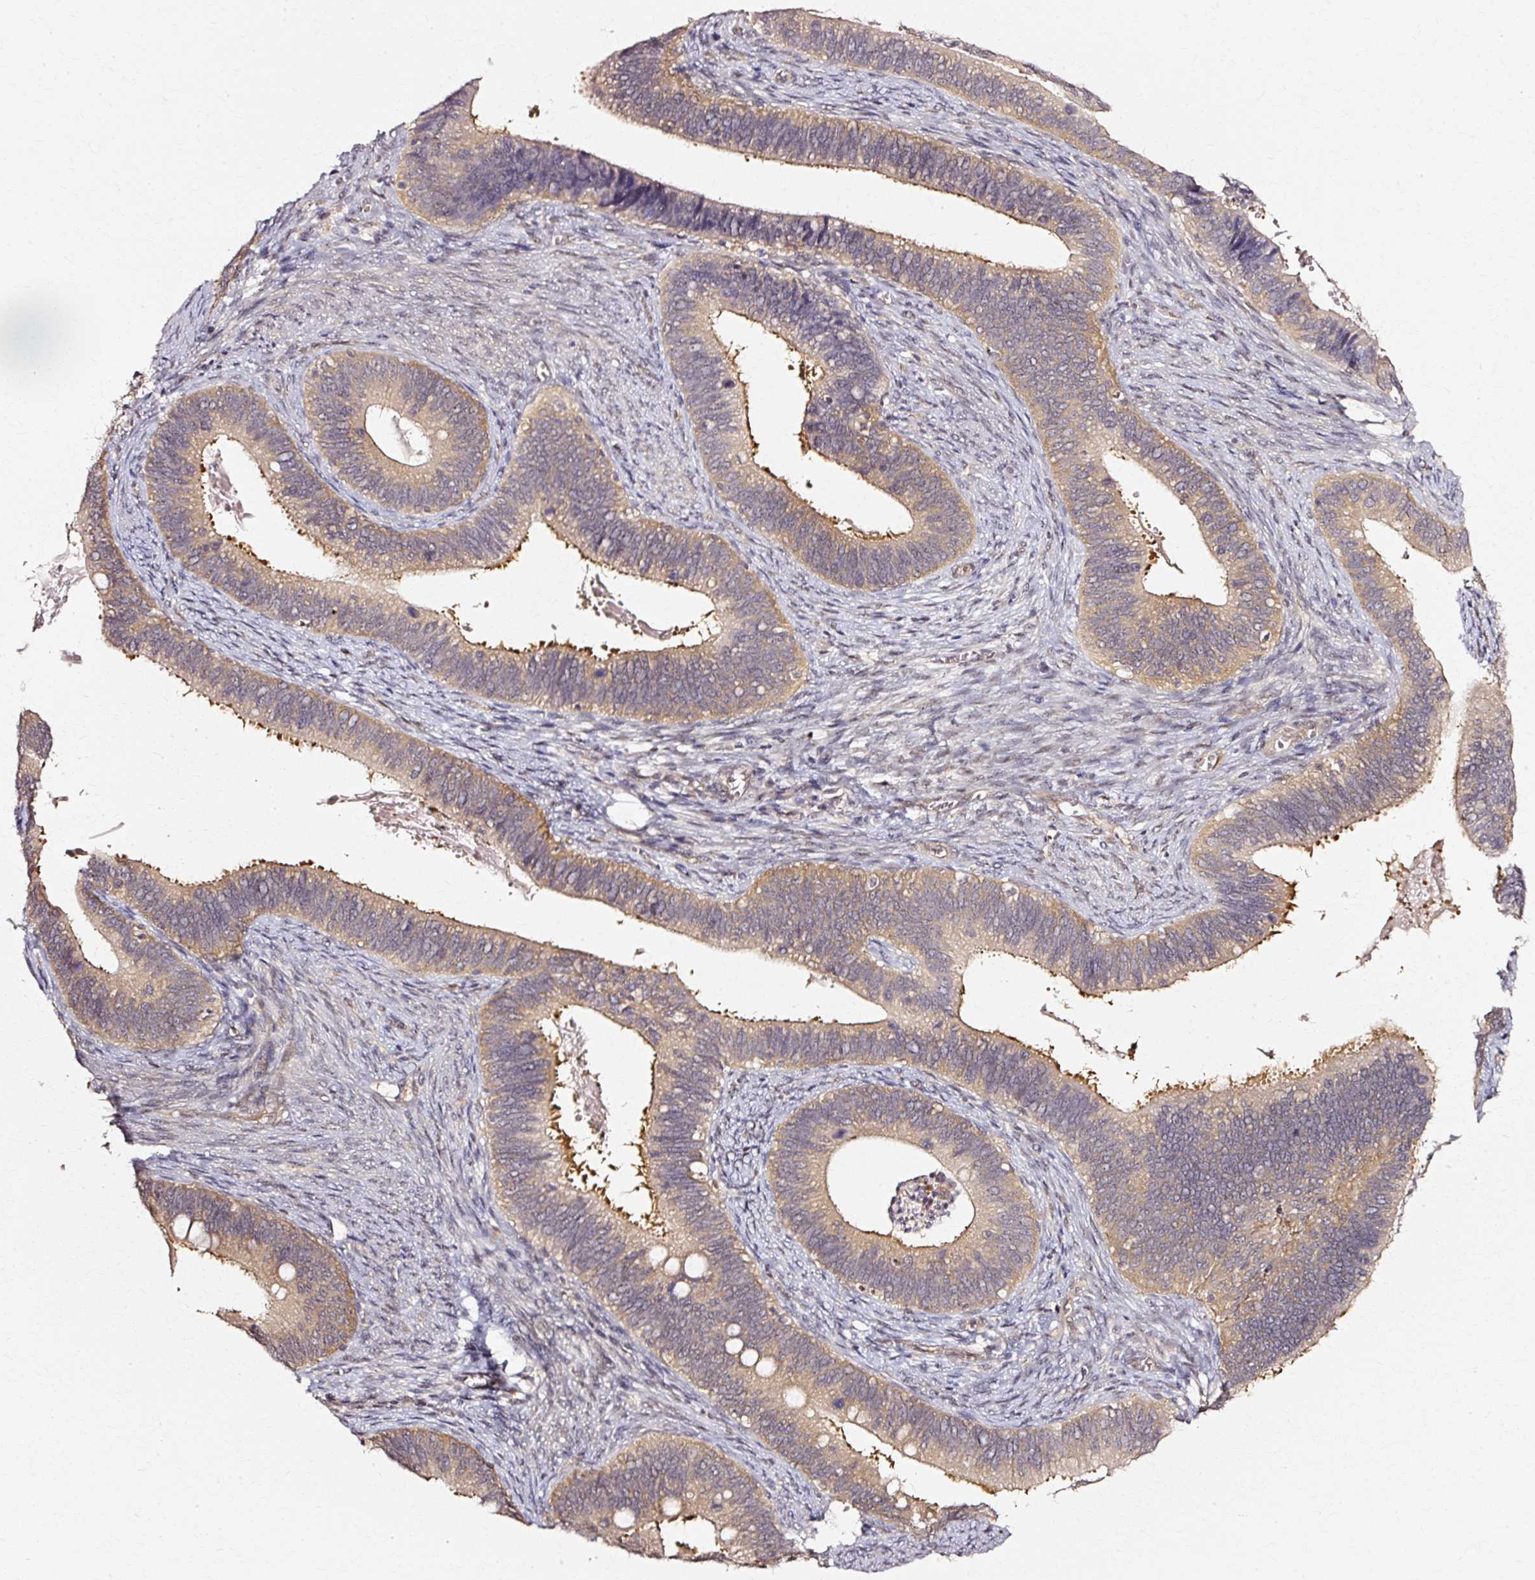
{"staining": {"intensity": "moderate", "quantity": ">75%", "location": "cytoplasmic/membranous"}, "tissue": "cervical cancer", "cell_type": "Tumor cells", "image_type": "cancer", "snomed": [{"axis": "morphology", "description": "Adenocarcinoma, NOS"}, {"axis": "topography", "description": "Cervix"}], "caption": "Immunohistochemical staining of cervical cancer (adenocarcinoma) shows moderate cytoplasmic/membranous protein positivity in approximately >75% of tumor cells.", "gene": "RGPD5", "patient": {"sex": "female", "age": 42}}